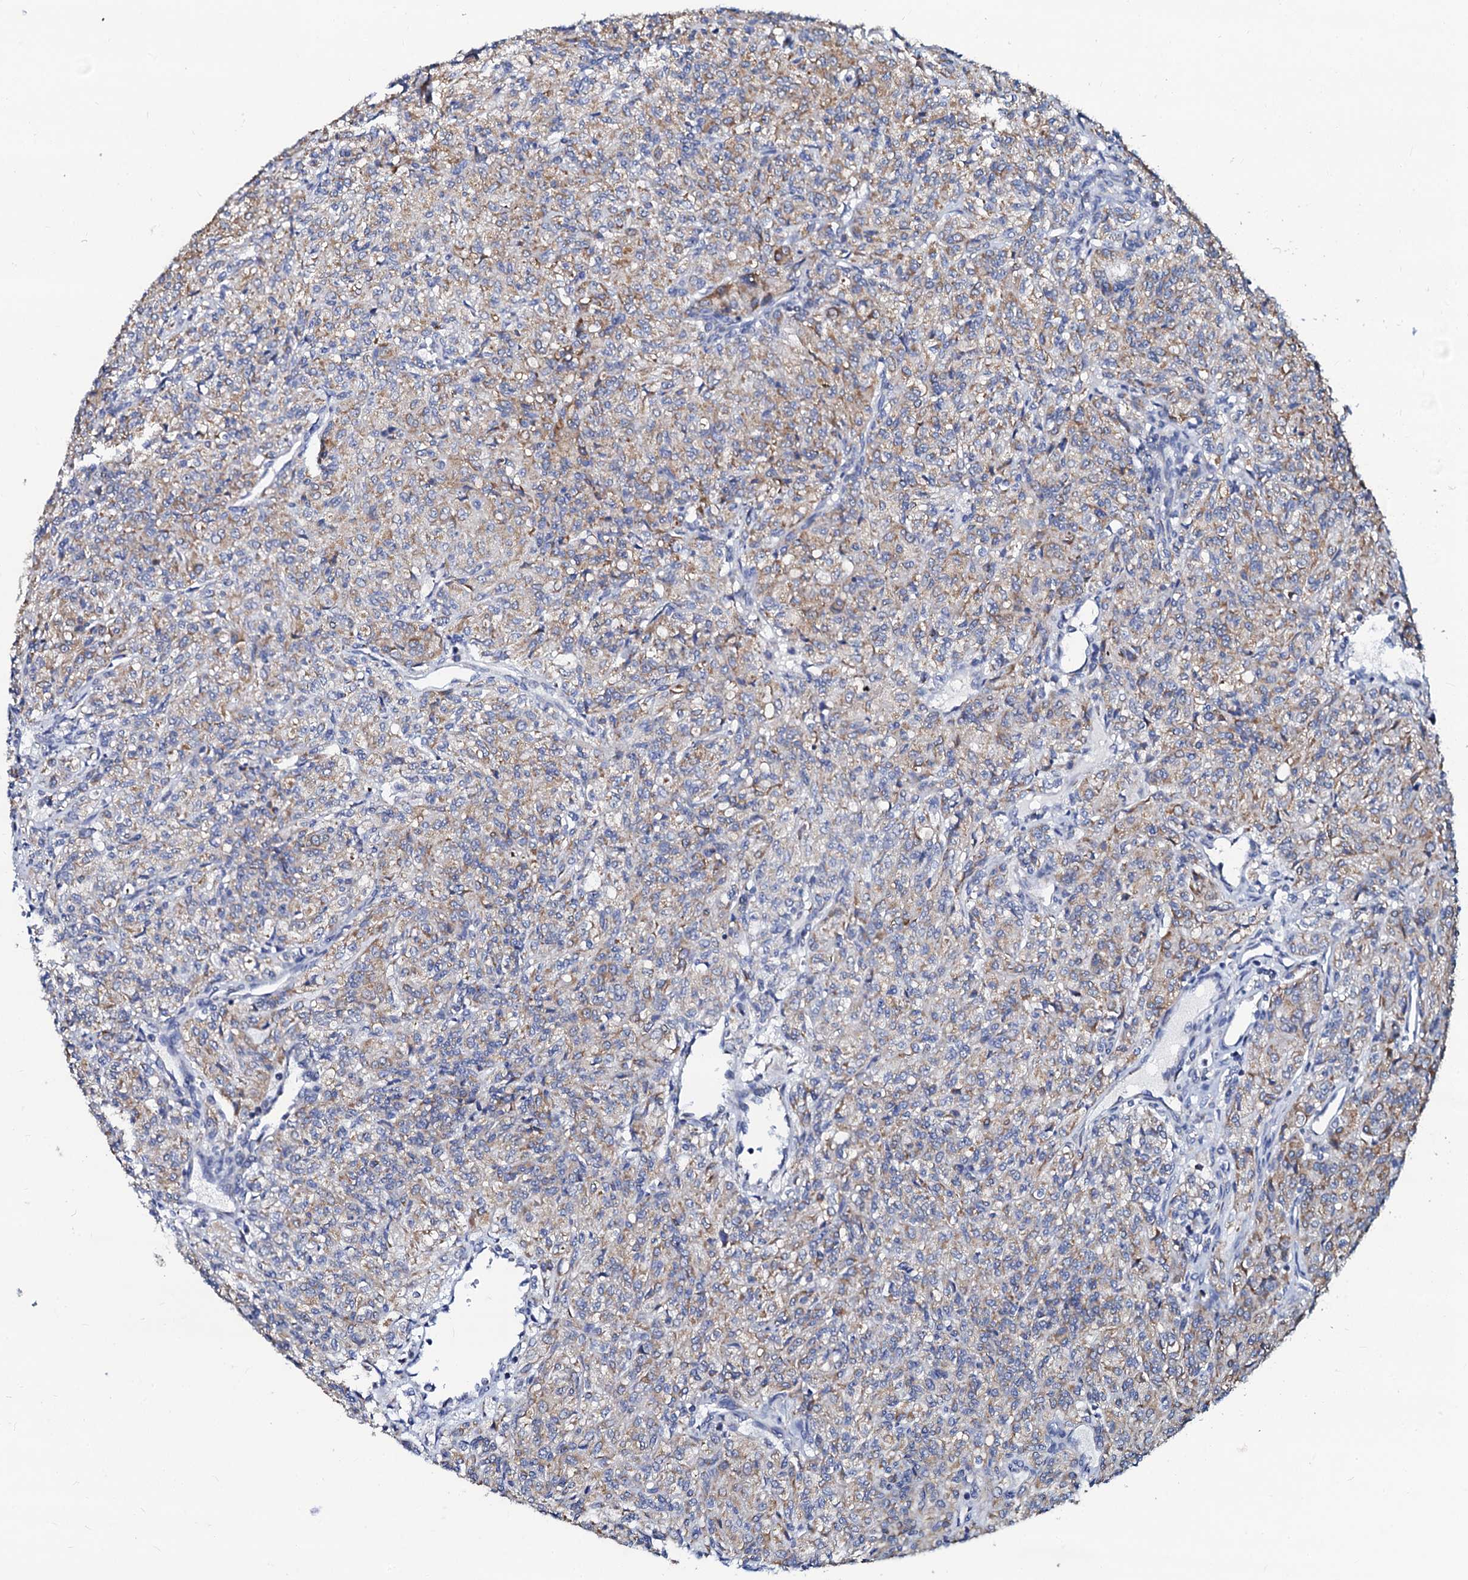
{"staining": {"intensity": "weak", "quantity": "25%-75%", "location": "cytoplasmic/membranous"}, "tissue": "renal cancer", "cell_type": "Tumor cells", "image_type": "cancer", "snomed": [{"axis": "morphology", "description": "Adenocarcinoma, NOS"}, {"axis": "topography", "description": "Kidney"}], "caption": "IHC staining of renal cancer, which demonstrates low levels of weak cytoplasmic/membranous expression in about 25%-75% of tumor cells indicating weak cytoplasmic/membranous protein positivity. The staining was performed using DAB (brown) for protein detection and nuclei were counterstained in hematoxylin (blue).", "gene": "SLC37A4", "patient": {"sex": "male", "age": 77}}